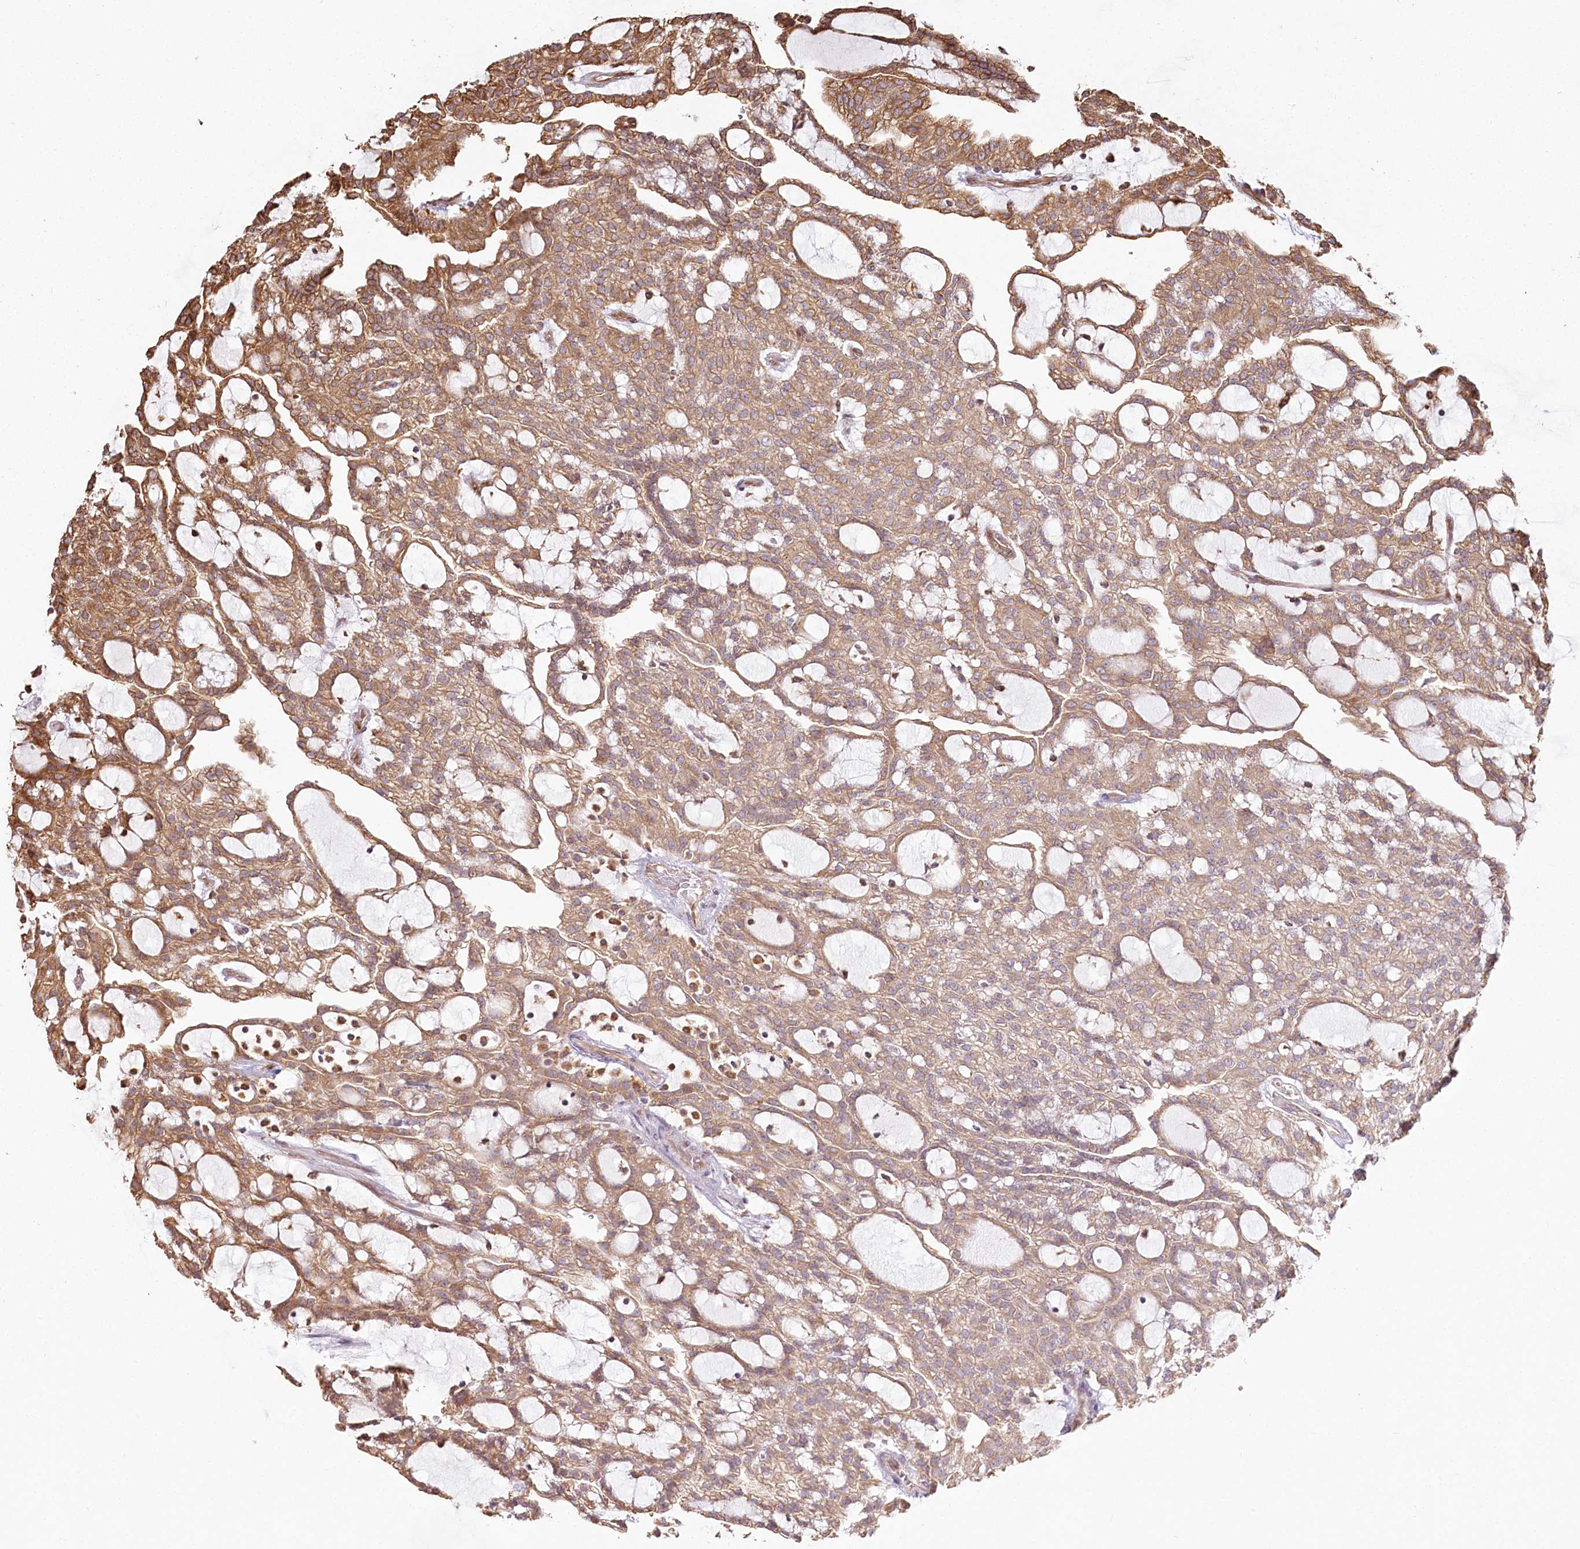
{"staining": {"intensity": "moderate", "quantity": ">75%", "location": "cytoplasmic/membranous"}, "tissue": "renal cancer", "cell_type": "Tumor cells", "image_type": "cancer", "snomed": [{"axis": "morphology", "description": "Adenocarcinoma, NOS"}, {"axis": "topography", "description": "Kidney"}], "caption": "Adenocarcinoma (renal) stained for a protein (brown) reveals moderate cytoplasmic/membranous positive staining in about >75% of tumor cells.", "gene": "FAM13A", "patient": {"sex": "male", "age": 63}}